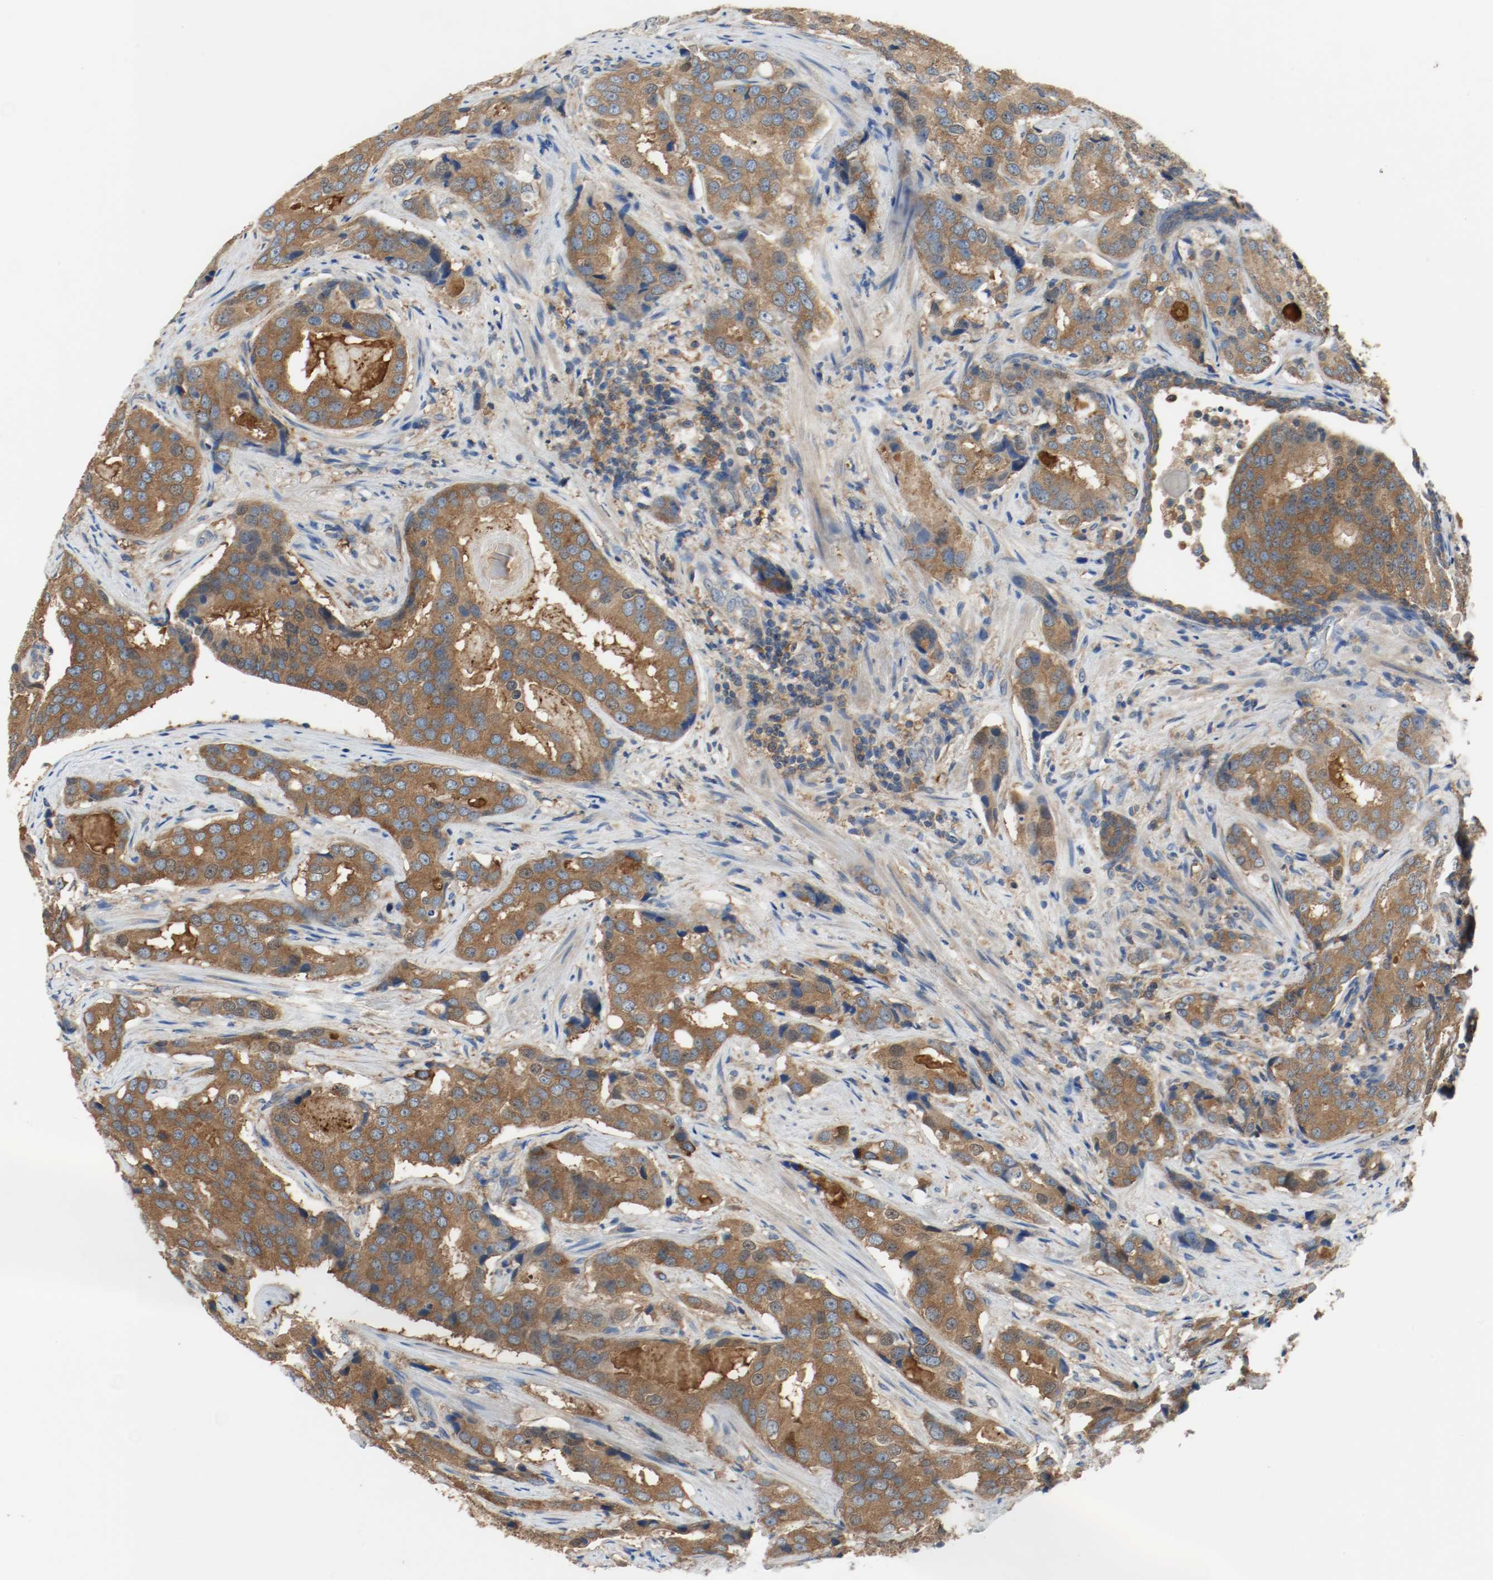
{"staining": {"intensity": "strong", "quantity": ">75%", "location": "cytoplasmic/membranous"}, "tissue": "prostate cancer", "cell_type": "Tumor cells", "image_type": "cancer", "snomed": [{"axis": "morphology", "description": "Adenocarcinoma, High grade"}, {"axis": "topography", "description": "Prostate"}], "caption": "The image shows a brown stain indicating the presence of a protein in the cytoplasmic/membranous of tumor cells in prostate cancer (adenocarcinoma (high-grade)). The protein of interest is stained brown, and the nuclei are stained in blue (DAB (3,3'-diaminobenzidine) IHC with brightfield microscopy, high magnification).", "gene": "HGS", "patient": {"sex": "male", "age": 58}}